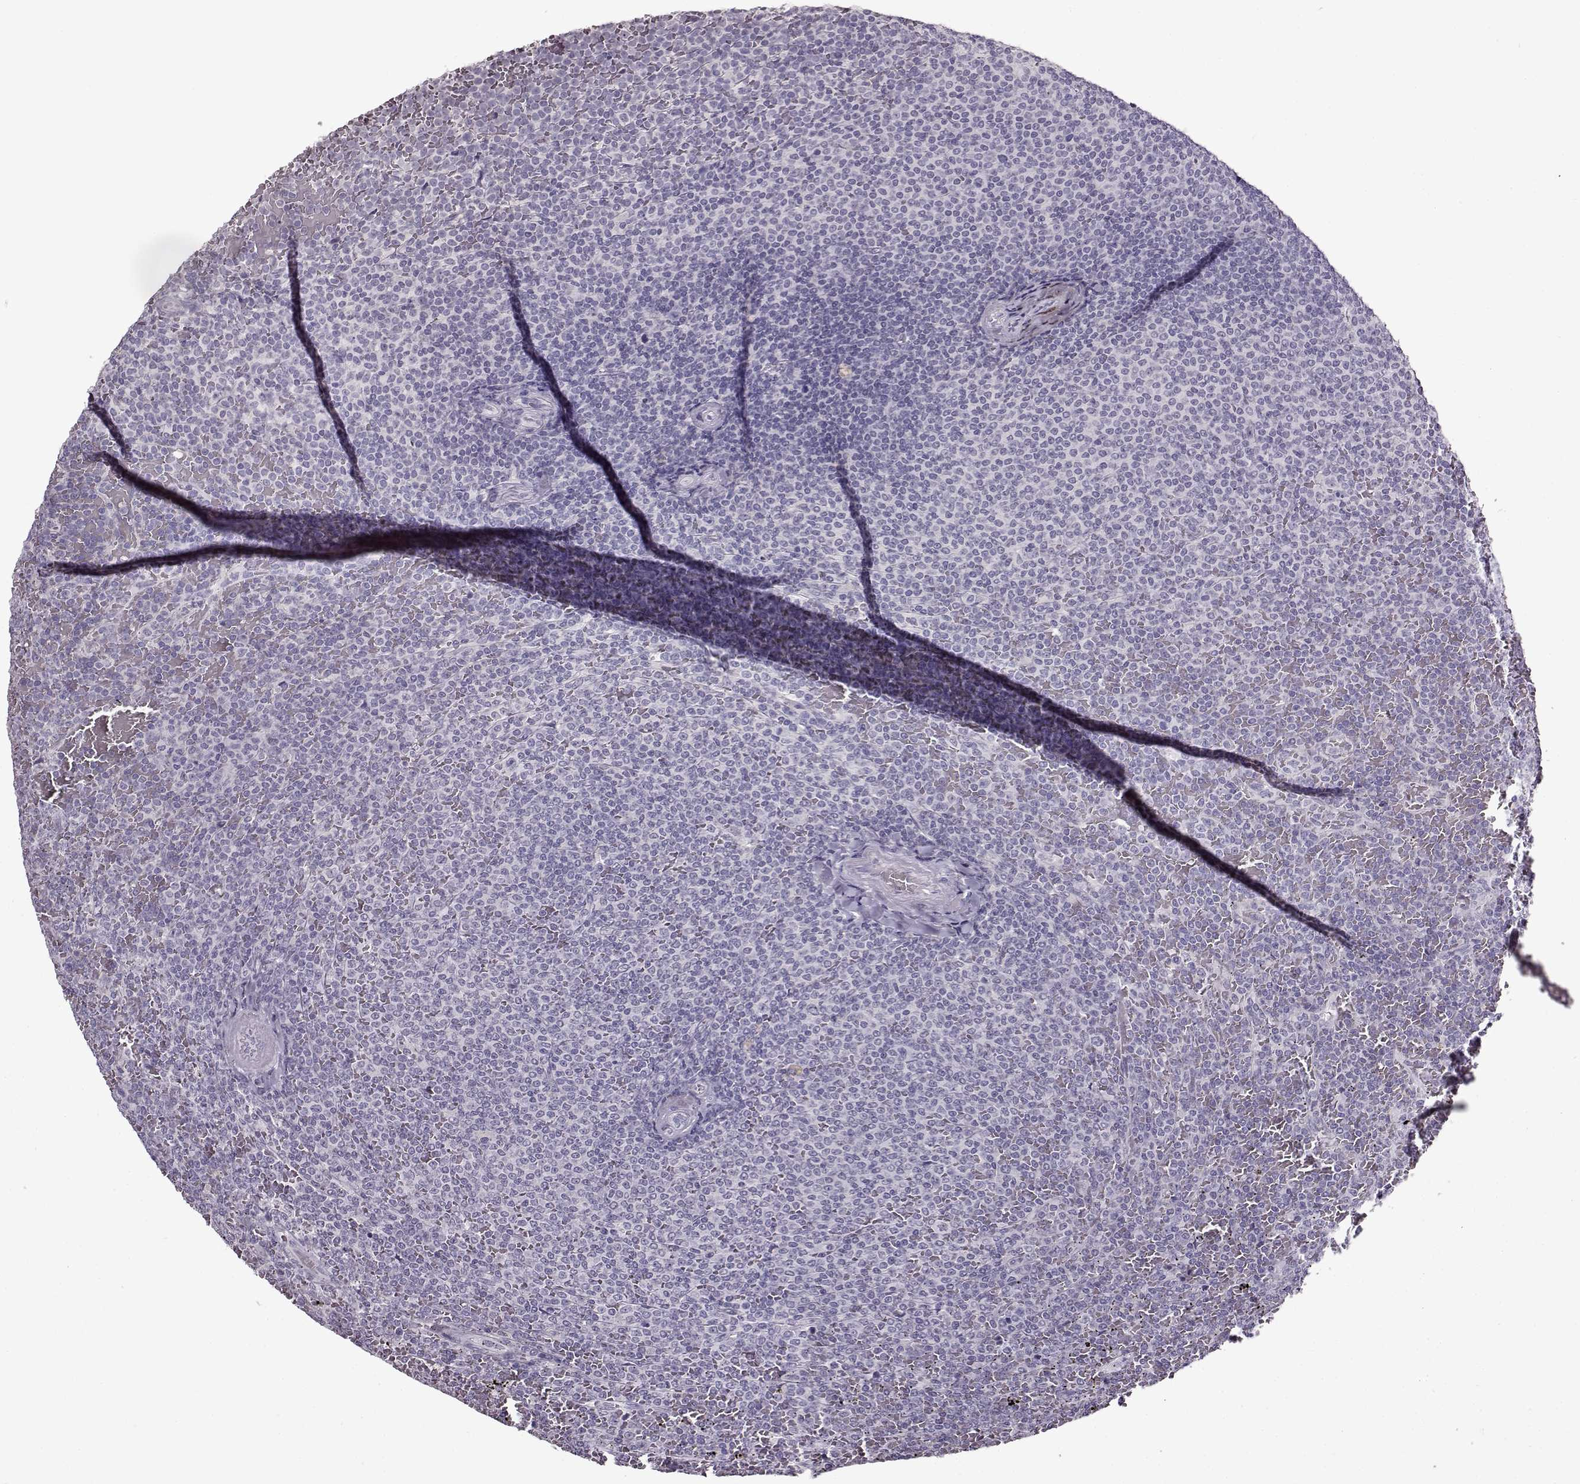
{"staining": {"intensity": "negative", "quantity": "none", "location": "none"}, "tissue": "lymphoma", "cell_type": "Tumor cells", "image_type": "cancer", "snomed": [{"axis": "morphology", "description": "Malignant lymphoma, non-Hodgkin's type, Low grade"}, {"axis": "topography", "description": "Spleen"}], "caption": "The photomicrograph shows no significant positivity in tumor cells of lymphoma.", "gene": "FSHB", "patient": {"sex": "female", "age": 77}}